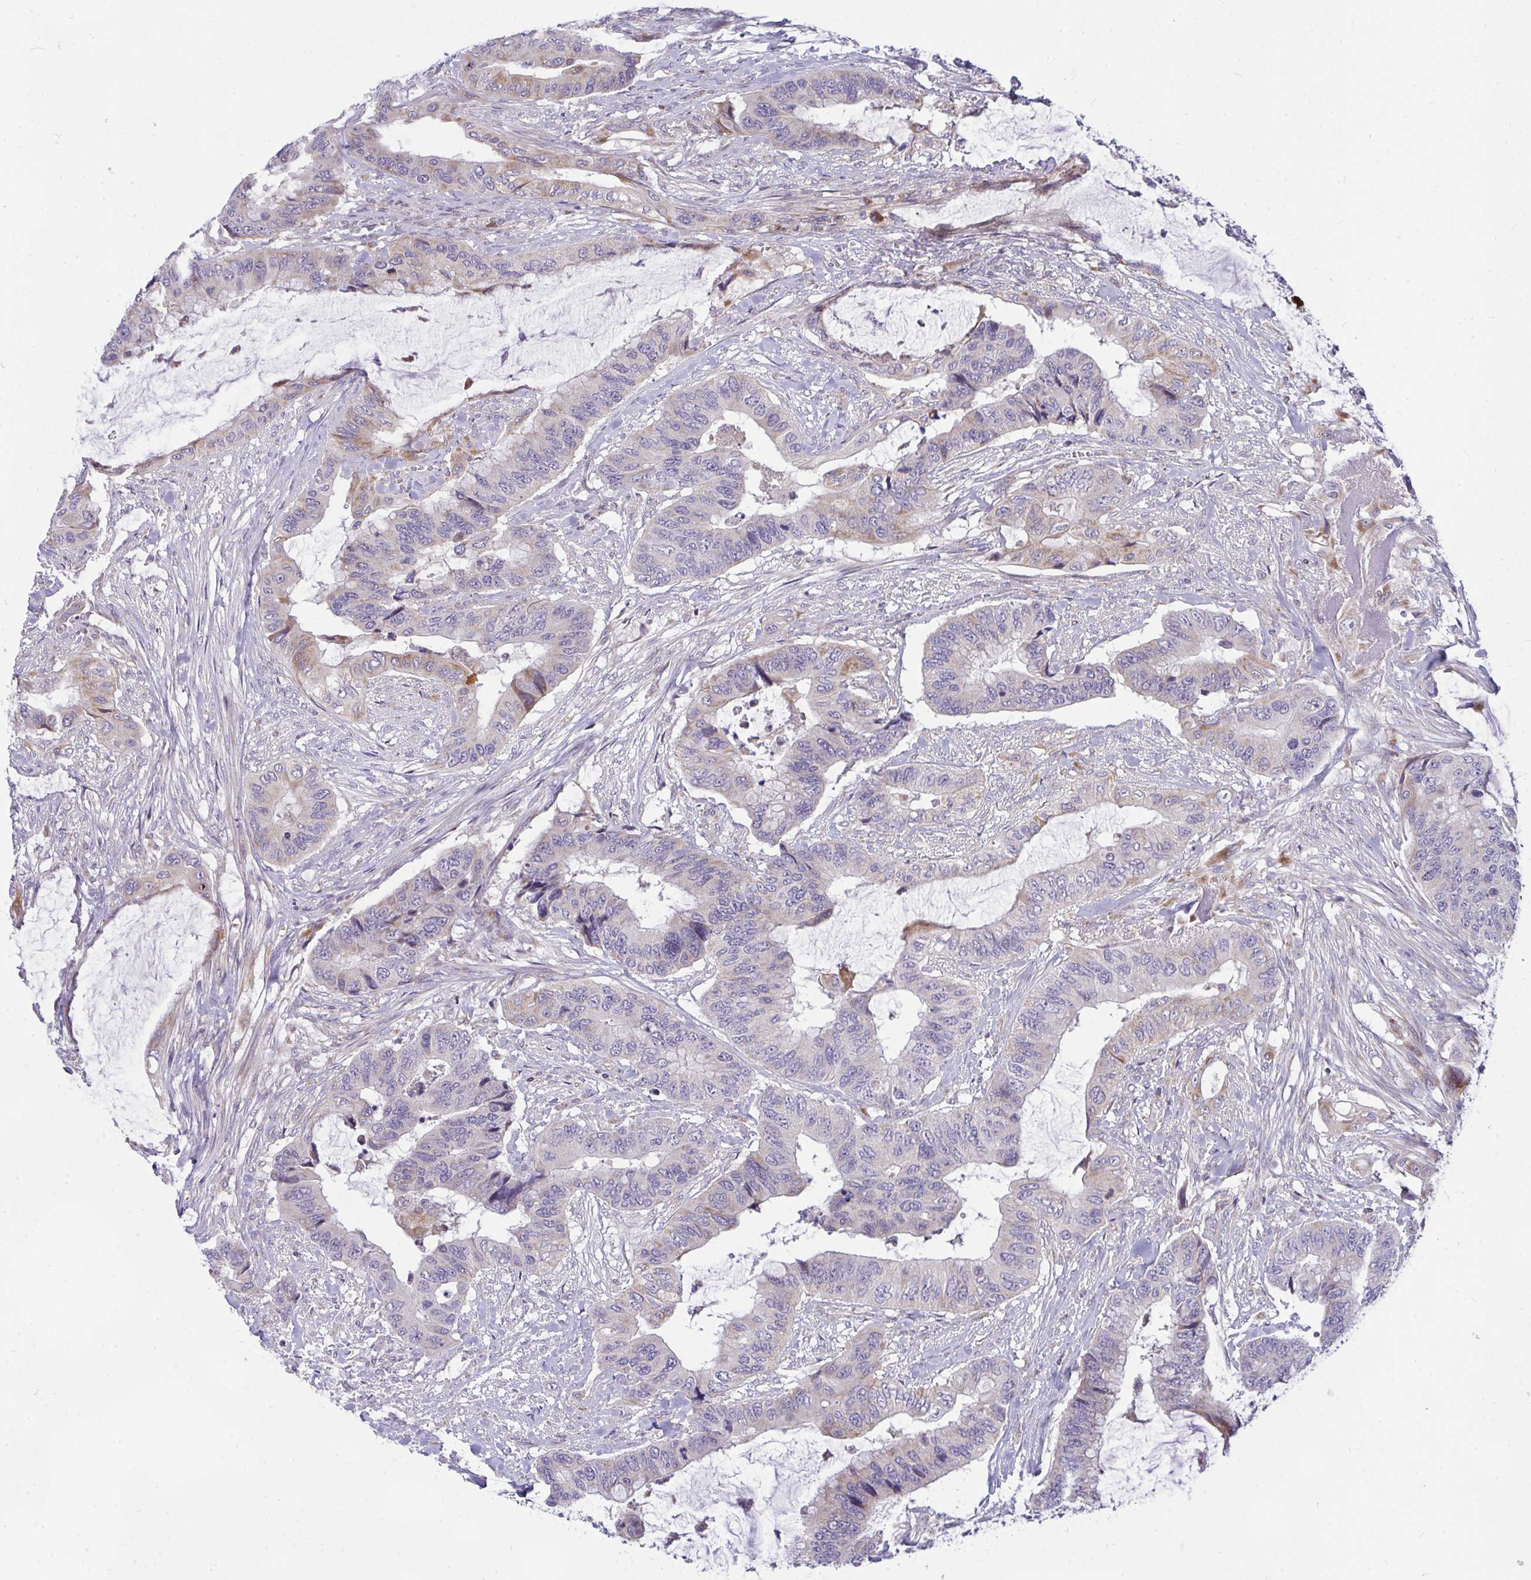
{"staining": {"intensity": "weak", "quantity": "<25%", "location": "cytoplasmic/membranous"}, "tissue": "colorectal cancer", "cell_type": "Tumor cells", "image_type": "cancer", "snomed": [{"axis": "morphology", "description": "Adenocarcinoma, NOS"}, {"axis": "topography", "description": "Rectum"}], "caption": "IHC of human colorectal cancer reveals no expression in tumor cells.", "gene": "CEP63", "patient": {"sex": "female", "age": 59}}